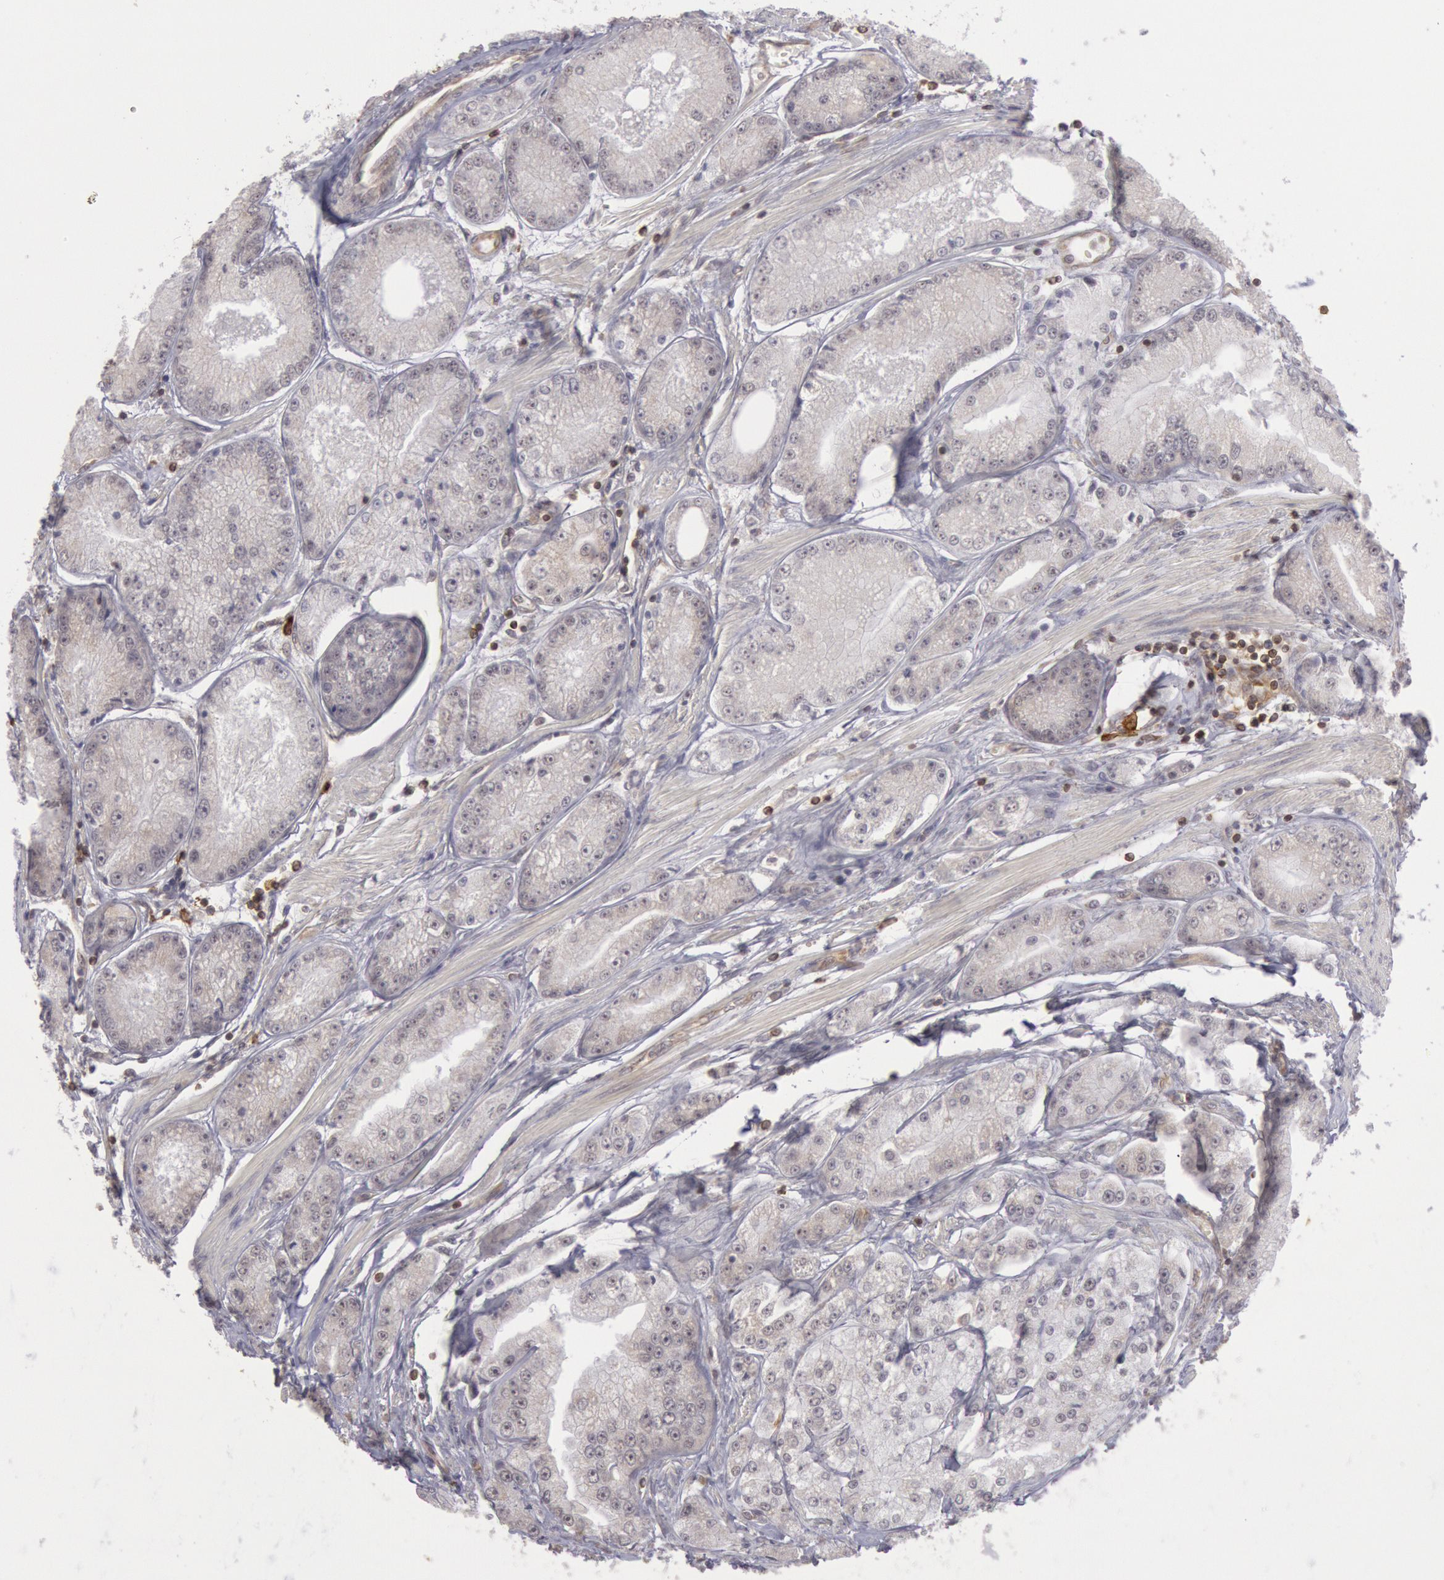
{"staining": {"intensity": "negative", "quantity": "none", "location": "none"}, "tissue": "prostate cancer", "cell_type": "Tumor cells", "image_type": "cancer", "snomed": [{"axis": "morphology", "description": "Adenocarcinoma, Medium grade"}, {"axis": "topography", "description": "Prostate"}], "caption": "Immunohistochemistry photomicrograph of prostate medium-grade adenocarcinoma stained for a protein (brown), which shows no expression in tumor cells. Brightfield microscopy of IHC stained with DAB (brown) and hematoxylin (blue), captured at high magnification.", "gene": "TAP2", "patient": {"sex": "male", "age": 72}}